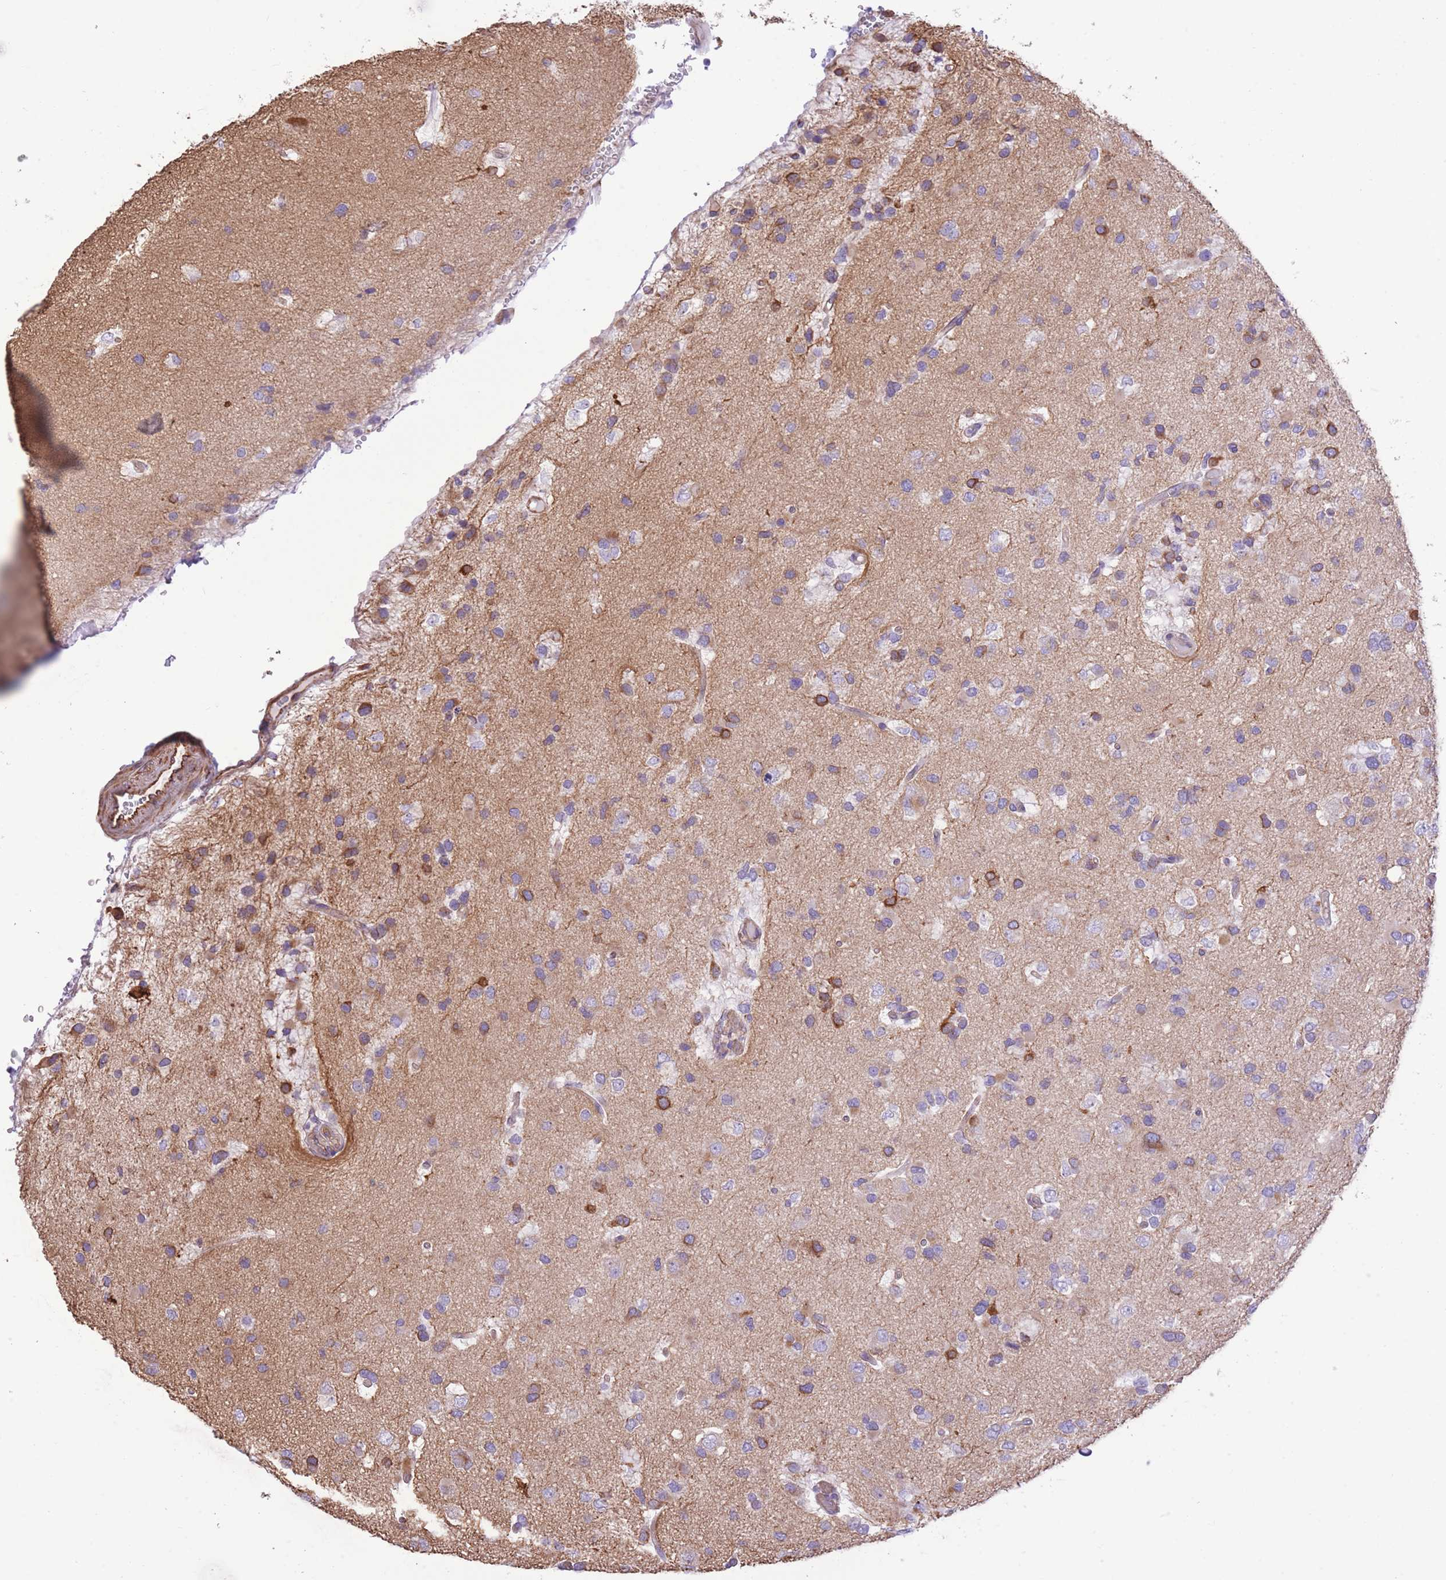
{"staining": {"intensity": "moderate", "quantity": "<25%", "location": "cytoplasmic/membranous"}, "tissue": "glioma", "cell_type": "Tumor cells", "image_type": "cancer", "snomed": [{"axis": "morphology", "description": "Glioma, malignant, High grade"}, {"axis": "topography", "description": "Brain"}], "caption": "Immunohistochemical staining of human glioma displays low levels of moderate cytoplasmic/membranous expression in about <25% of tumor cells.", "gene": "RHOU", "patient": {"sex": "male", "age": 53}}